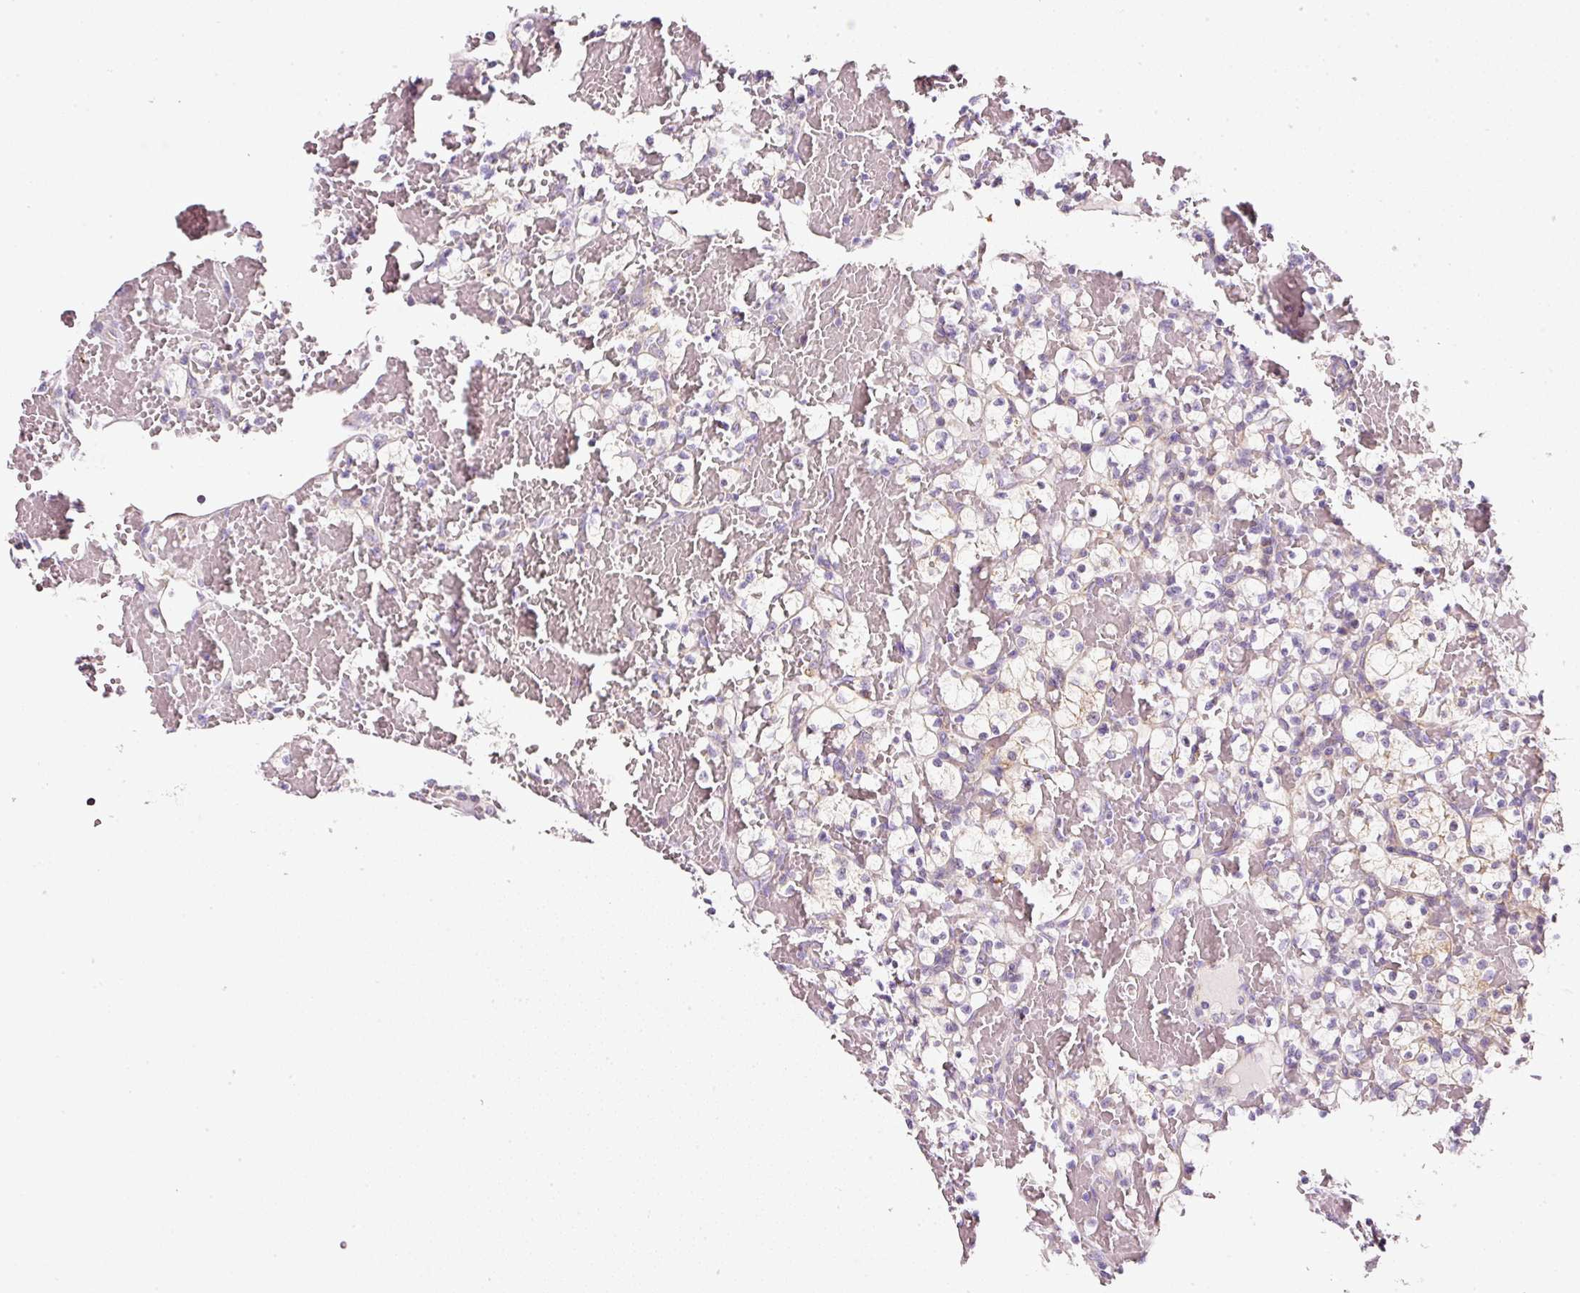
{"staining": {"intensity": "negative", "quantity": "none", "location": "none"}, "tissue": "renal cancer", "cell_type": "Tumor cells", "image_type": "cancer", "snomed": [{"axis": "morphology", "description": "Adenocarcinoma, NOS"}, {"axis": "topography", "description": "Kidney"}], "caption": "This is an IHC image of human renal cancer. There is no expression in tumor cells.", "gene": "NDUFA1", "patient": {"sex": "female", "age": 60}}